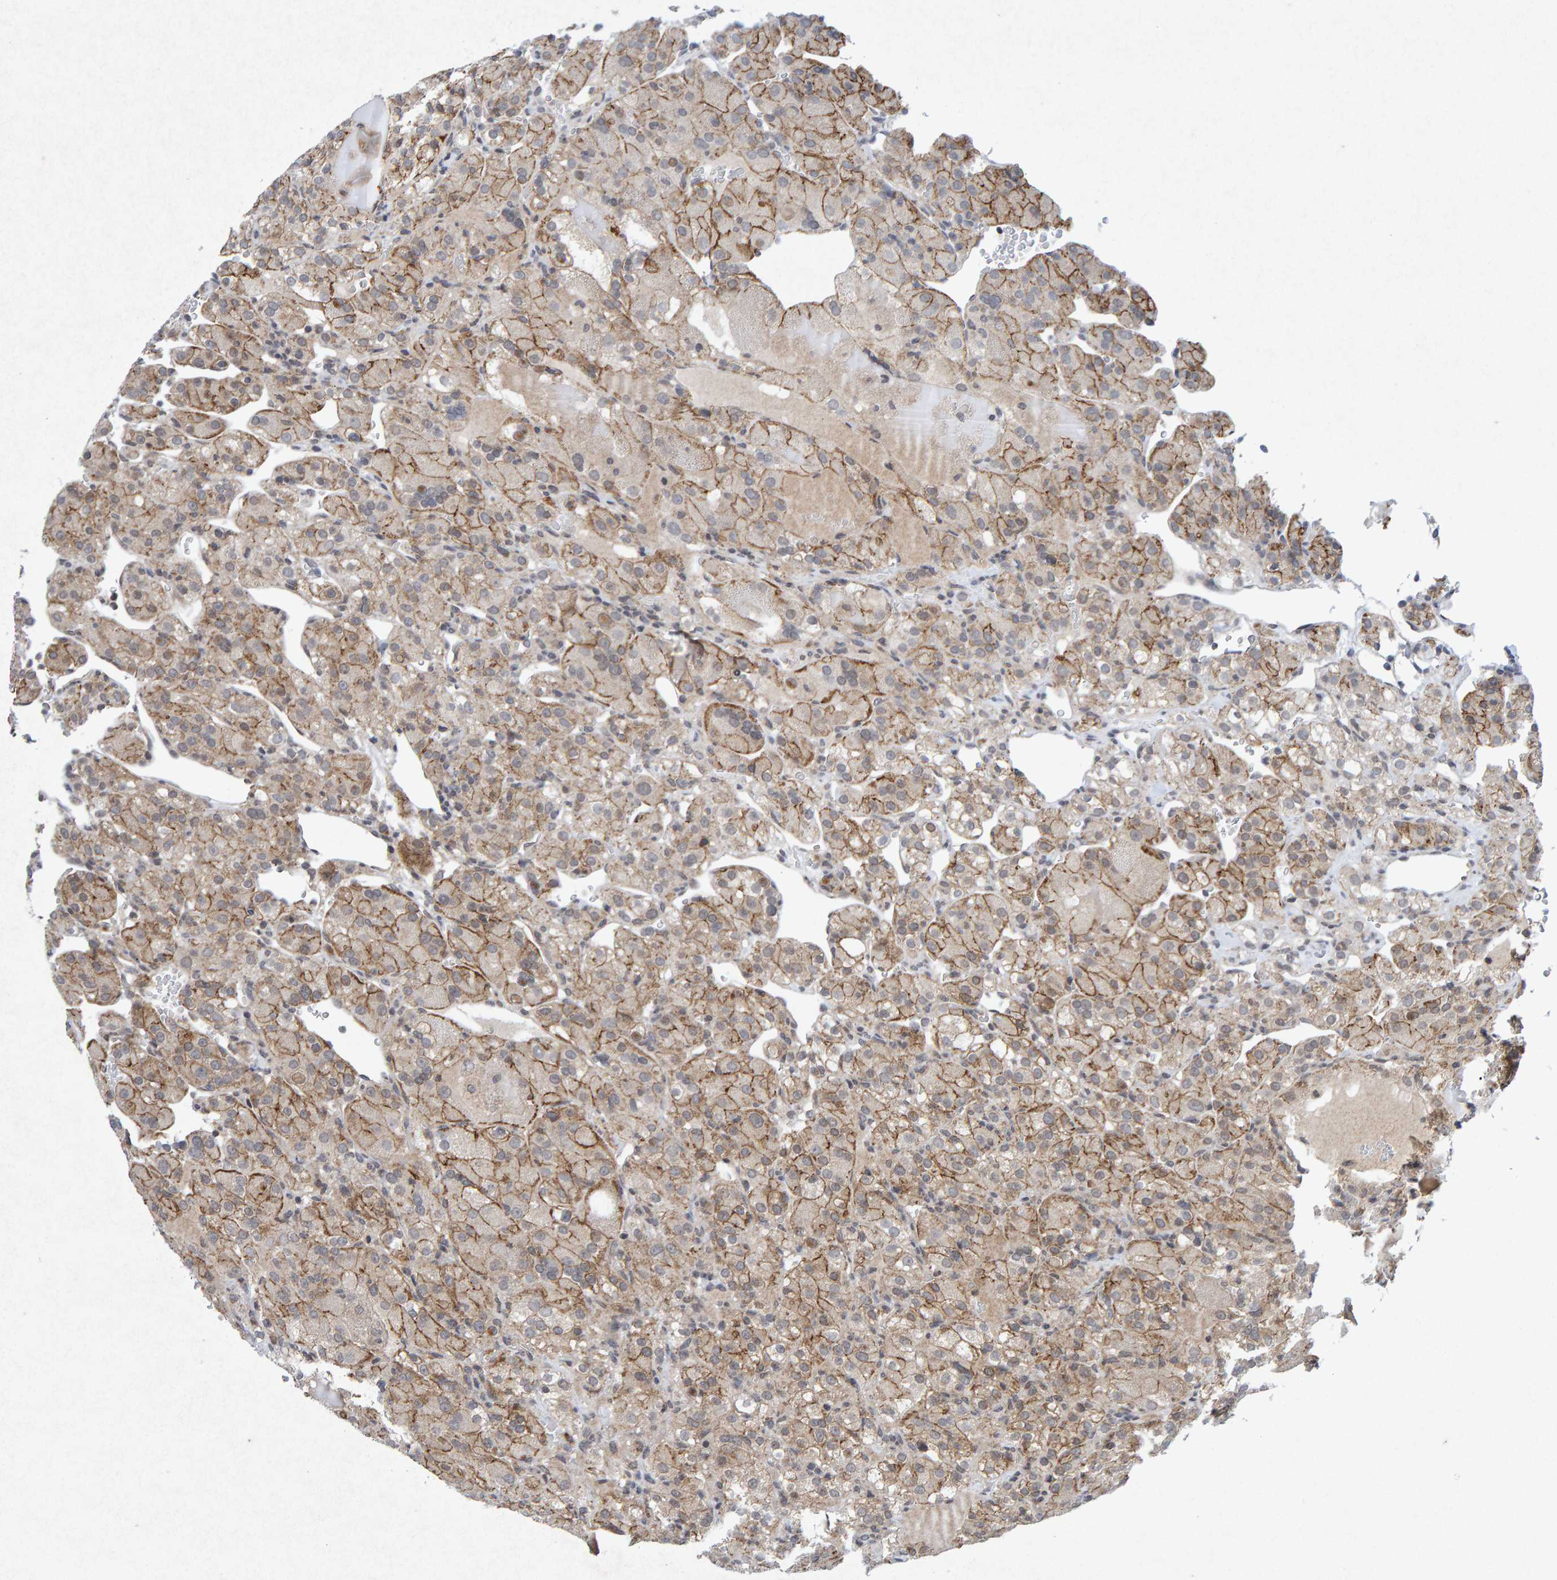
{"staining": {"intensity": "moderate", "quantity": ">75%", "location": "cytoplasmic/membranous"}, "tissue": "renal cancer", "cell_type": "Tumor cells", "image_type": "cancer", "snomed": [{"axis": "morphology", "description": "Normal tissue, NOS"}, {"axis": "morphology", "description": "Adenocarcinoma, NOS"}, {"axis": "topography", "description": "Kidney"}], "caption": "The micrograph shows immunohistochemical staining of renal cancer. There is moderate cytoplasmic/membranous expression is present in approximately >75% of tumor cells.", "gene": "CDH2", "patient": {"sex": "male", "age": 61}}